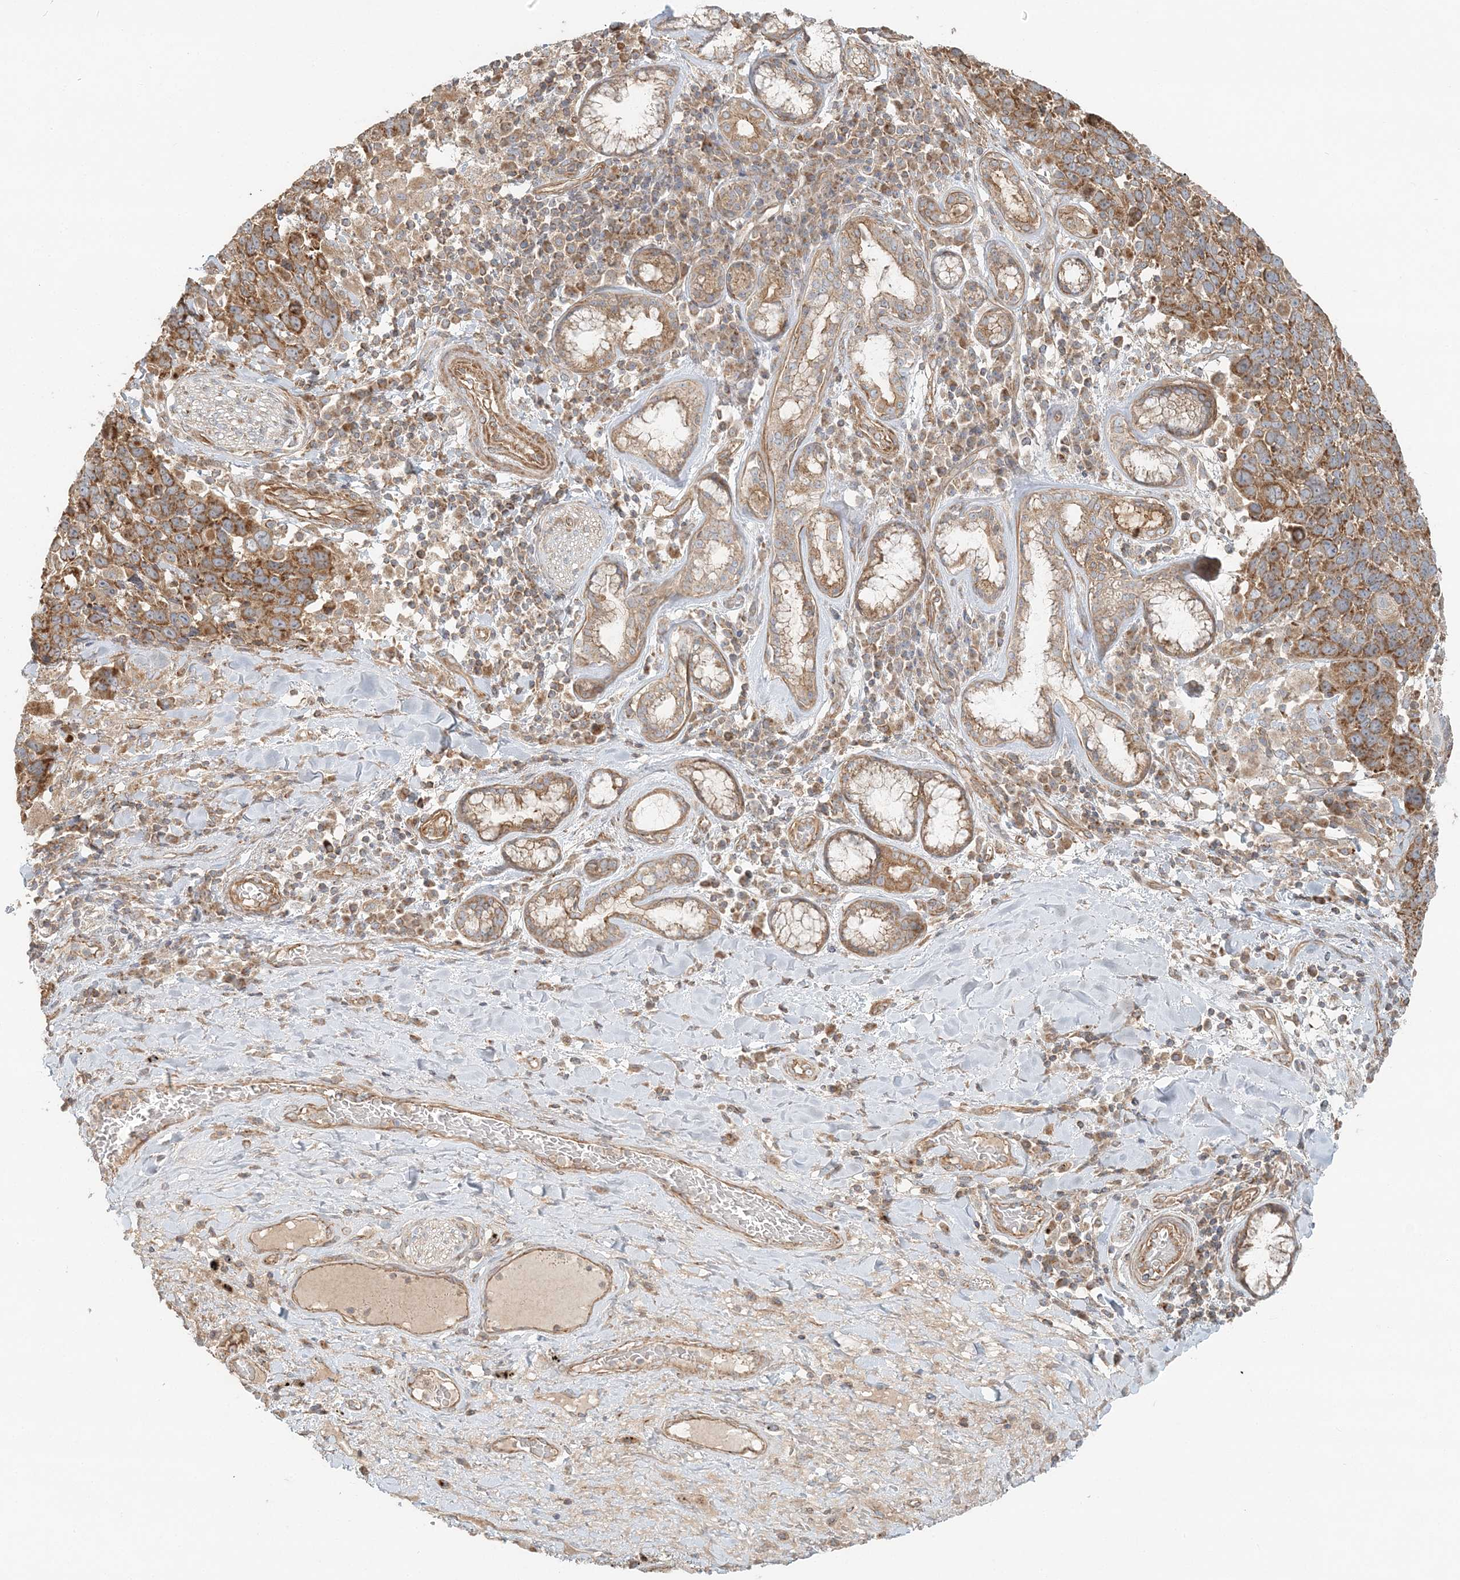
{"staining": {"intensity": "moderate", "quantity": ">75%", "location": "cytoplasmic/membranous"}, "tissue": "lung cancer", "cell_type": "Tumor cells", "image_type": "cancer", "snomed": [{"axis": "morphology", "description": "Squamous cell carcinoma, NOS"}, {"axis": "topography", "description": "Lung"}], "caption": "Immunohistochemistry (IHC) of human lung squamous cell carcinoma exhibits medium levels of moderate cytoplasmic/membranous staining in approximately >75% of tumor cells.", "gene": "KIAA0232", "patient": {"sex": "male", "age": 66}}